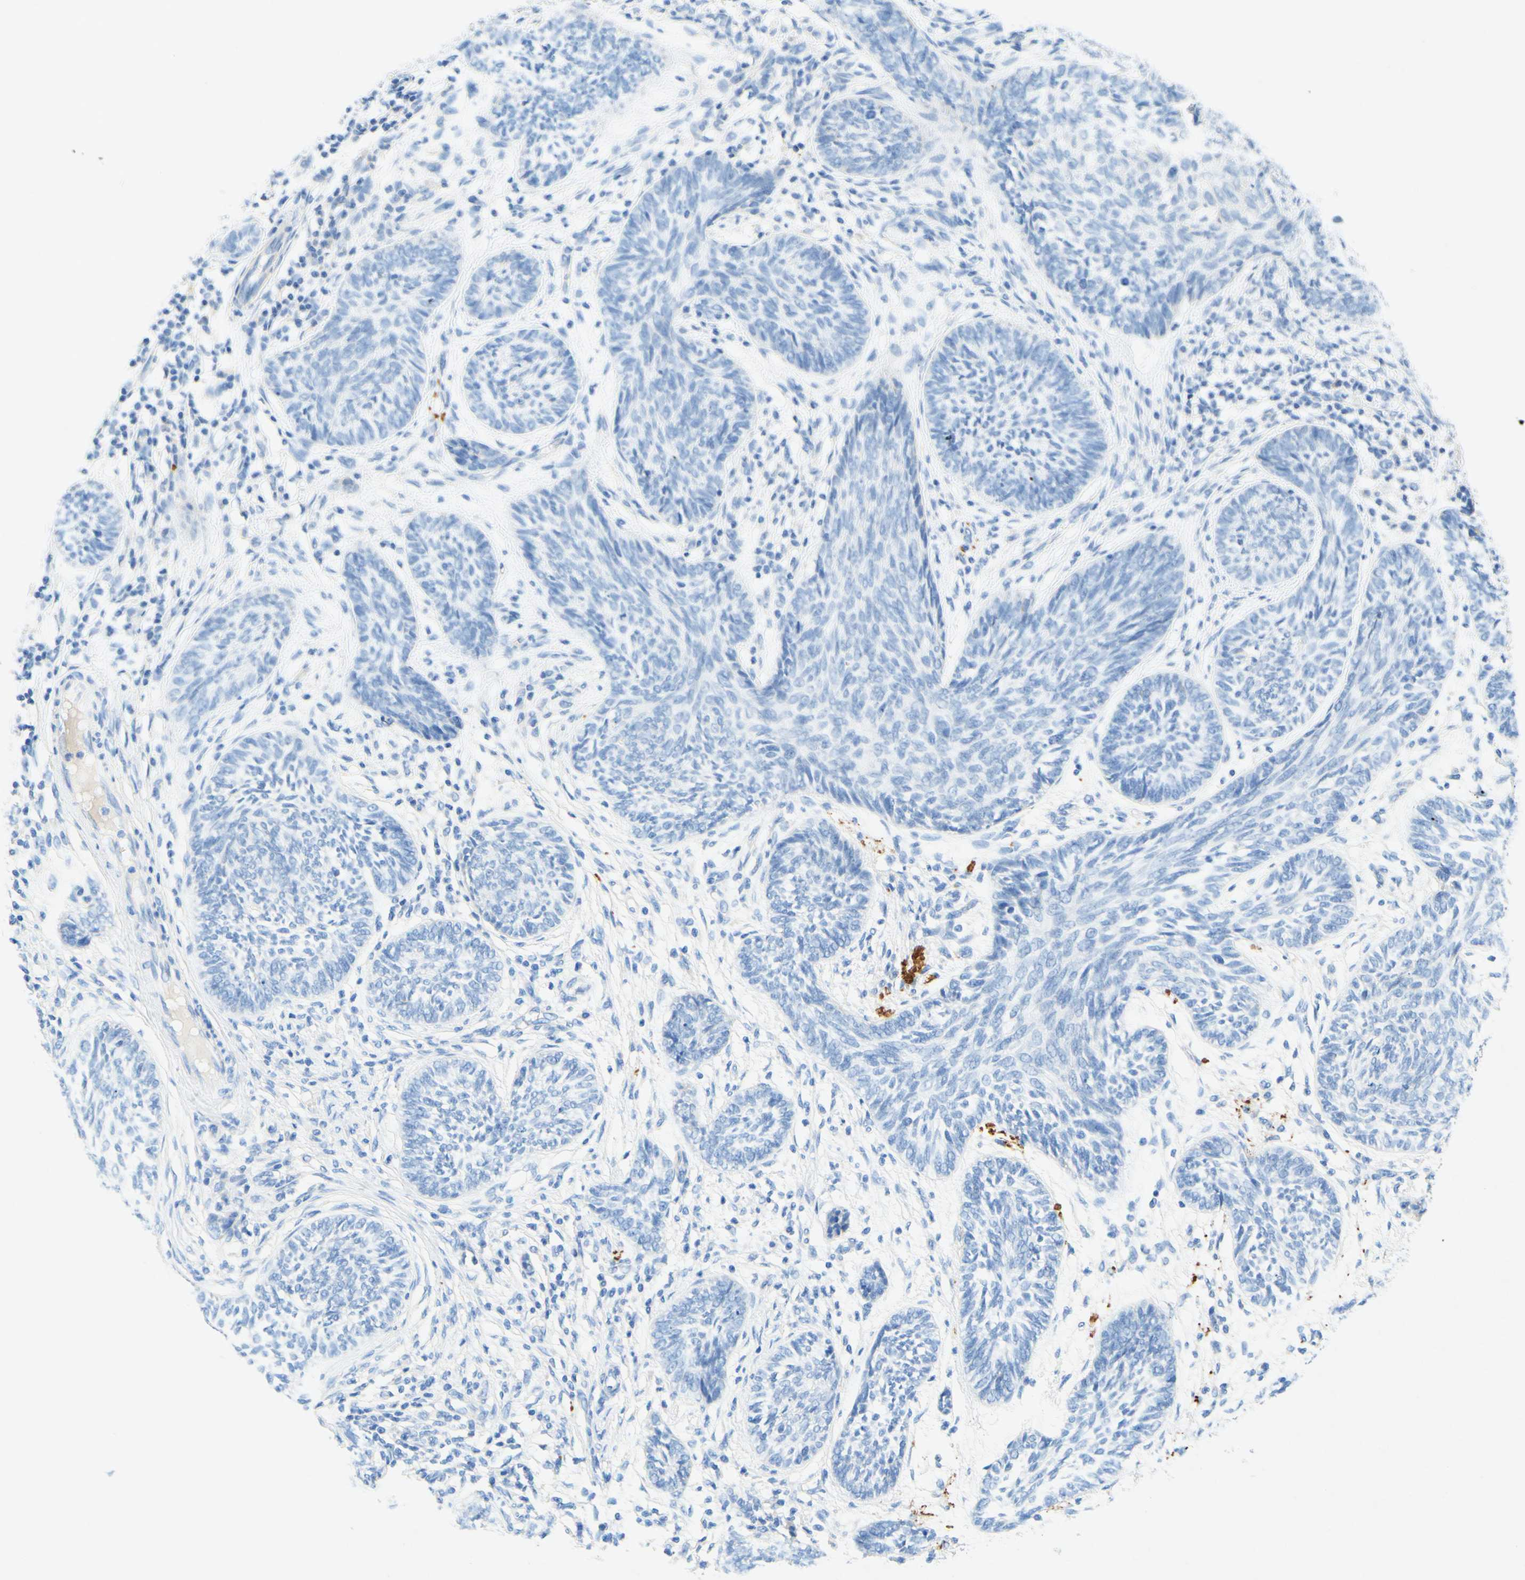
{"staining": {"intensity": "negative", "quantity": "none", "location": "none"}, "tissue": "skin cancer", "cell_type": "Tumor cells", "image_type": "cancer", "snomed": [{"axis": "morphology", "description": "Papilloma, NOS"}, {"axis": "morphology", "description": "Basal cell carcinoma"}, {"axis": "topography", "description": "Skin"}], "caption": "There is no significant staining in tumor cells of skin cancer. The staining was performed using DAB (3,3'-diaminobenzidine) to visualize the protein expression in brown, while the nuclei were stained in blue with hematoxylin (Magnification: 20x).", "gene": "SLC46A1", "patient": {"sex": "male", "age": 87}}